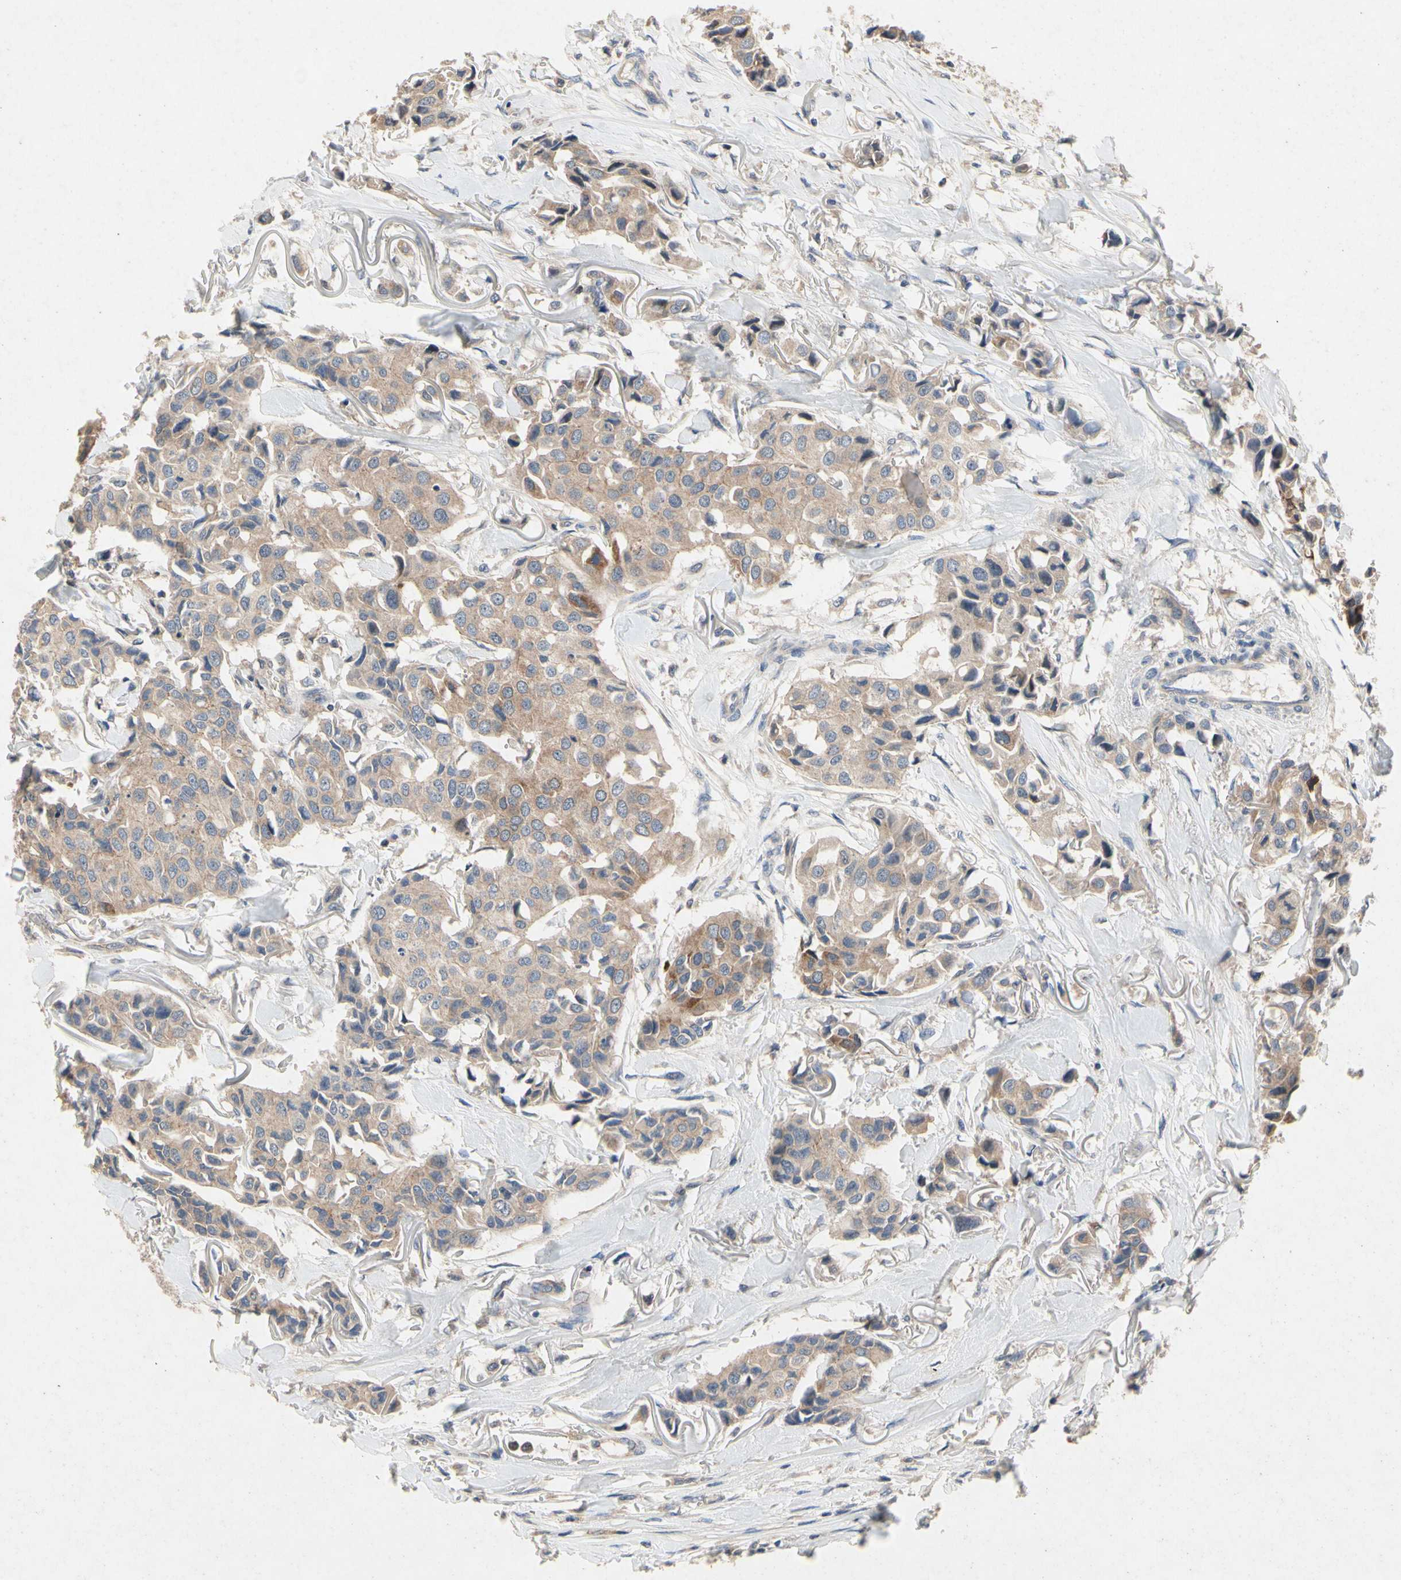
{"staining": {"intensity": "weak", "quantity": ">75%", "location": "cytoplasmic/membranous"}, "tissue": "breast cancer", "cell_type": "Tumor cells", "image_type": "cancer", "snomed": [{"axis": "morphology", "description": "Duct carcinoma"}, {"axis": "topography", "description": "Breast"}], "caption": "Breast cancer (infiltrating ductal carcinoma) tissue displays weak cytoplasmic/membranous positivity in about >75% of tumor cells, visualized by immunohistochemistry.", "gene": "RPS6KA1", "patient": {"sex": "female", "age": 80}}